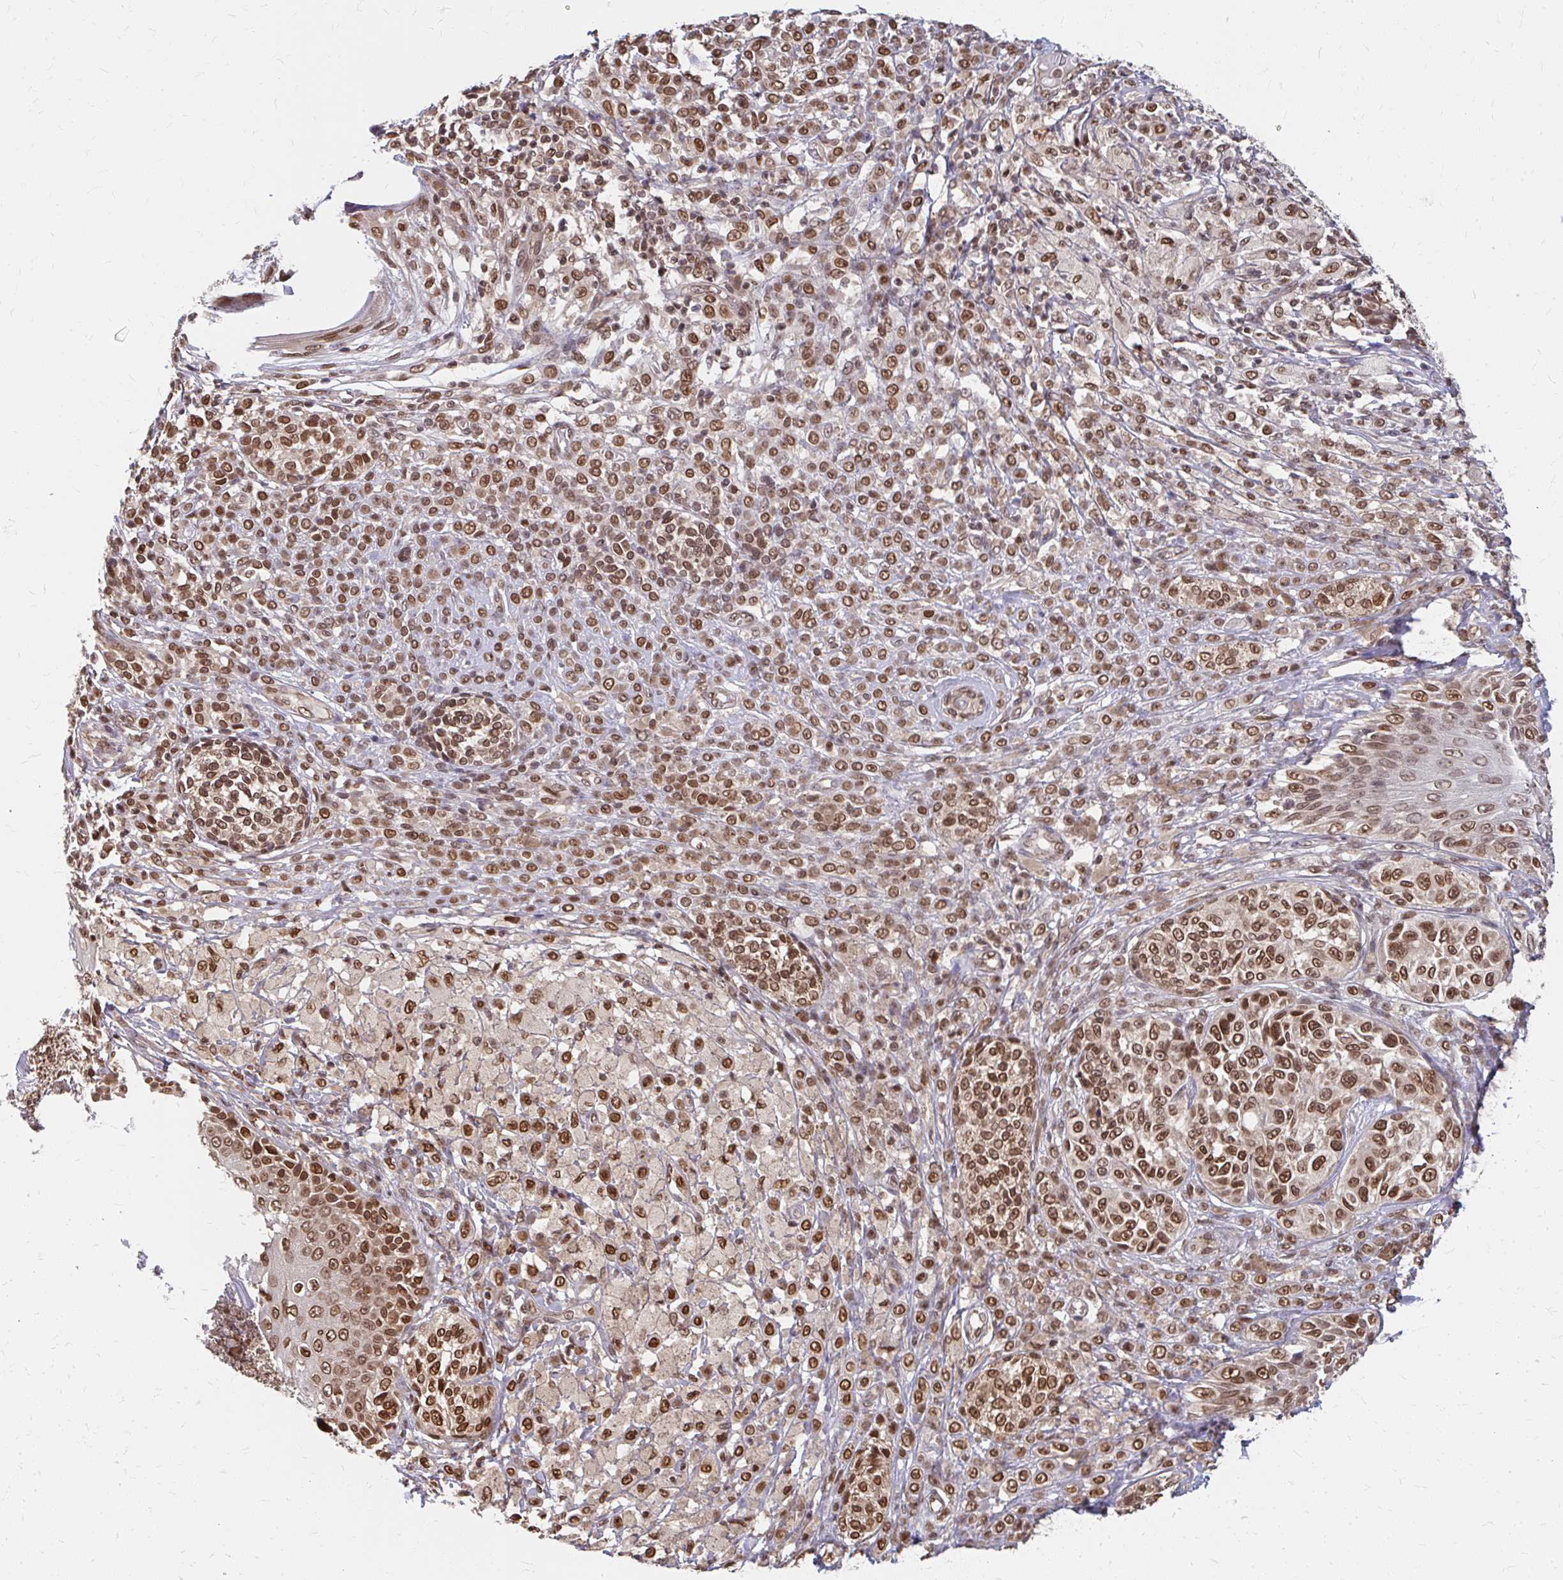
{"staining": {"intensity": "moderate", "quantity": ">75%", "location": "cytoplasmic/membranous,nuclear"}, "tissue": "melanoma", "cell_type": "Tumor cells", "image_type": "cancer", "snomed": [{"axis": "morphology", "description": "Malignant melanoma, NOS"}, {"axis": "topography", "description": "Skin"}], "caption": "Immunohistochemistry of malignant melanoma shows medium levels of moderate cytoplasmic/membranous and nuclear positivity in approximately >75% of tumor cells.", "gene": "XPO1", "patient": {"sex": "male", "age": 42}}